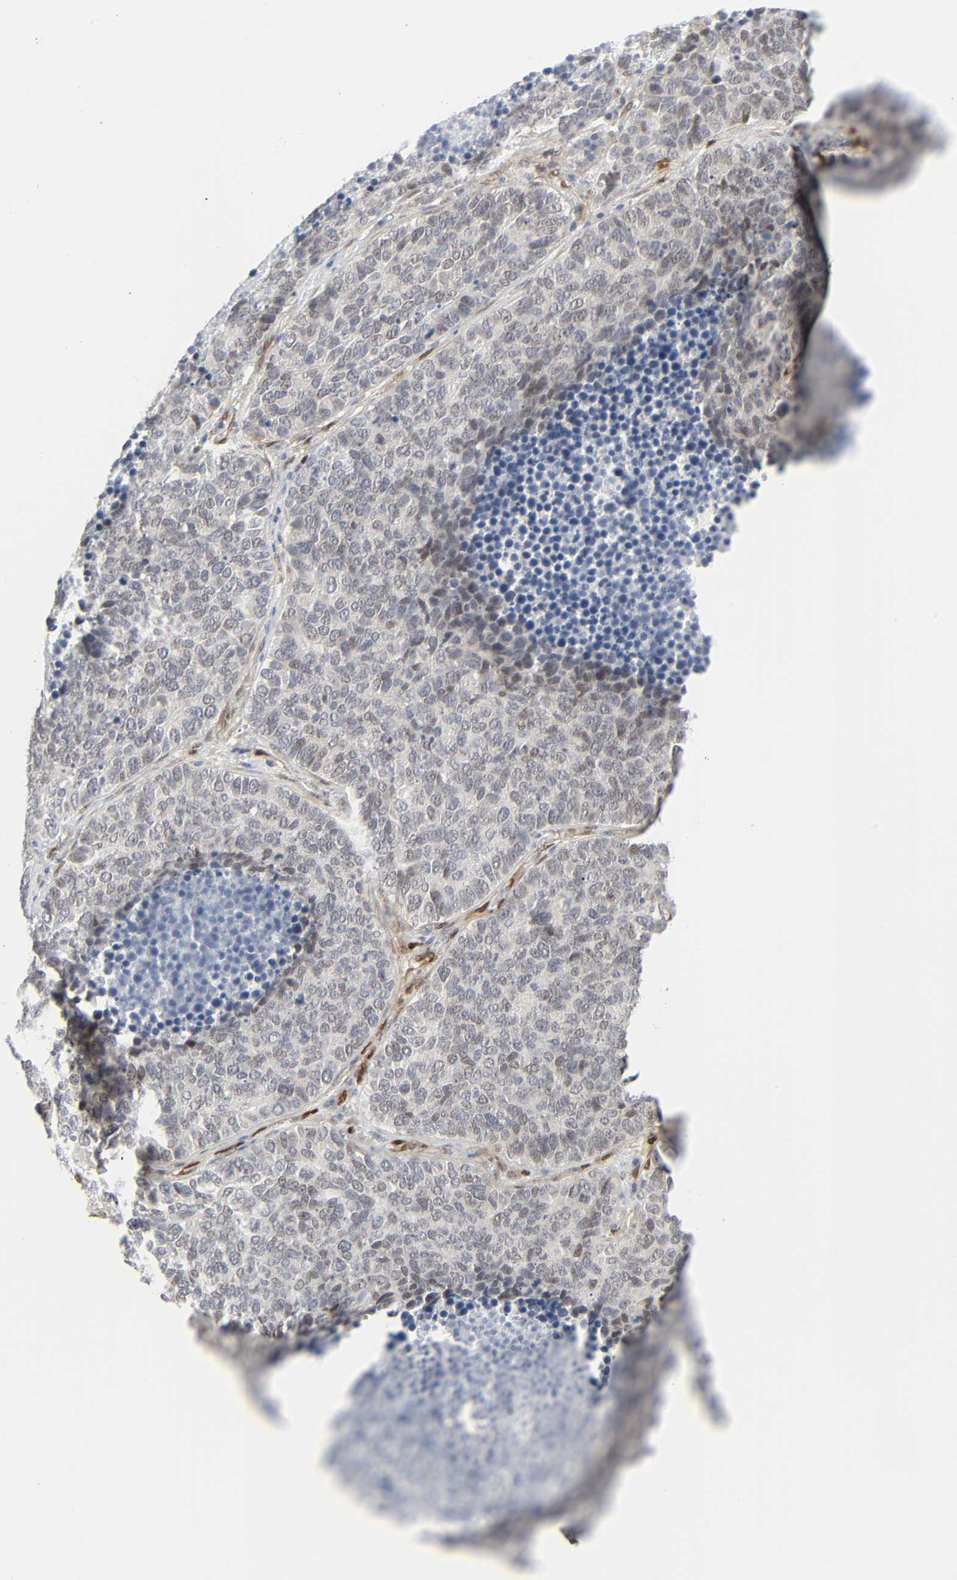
{"staining": {"intensity": "weak", "quantity": "<25%", "location": "nuclear"}, "tissue": "lung cancer", "cell_type": "Tumor cells", "image_type": "cancer", "snomed": [{"axis": "morphology", "description": "Neoplasm, malignant, NOS"}, {"axis": "topography", "description": "Lung"}], "caption": "Malignant neoplasm (lung) stained for a protein using immunohistochemistry reveals no staining tumor cells.", "gene": "ZBTB16", "patient": {"sex": "female", "age": 75}}